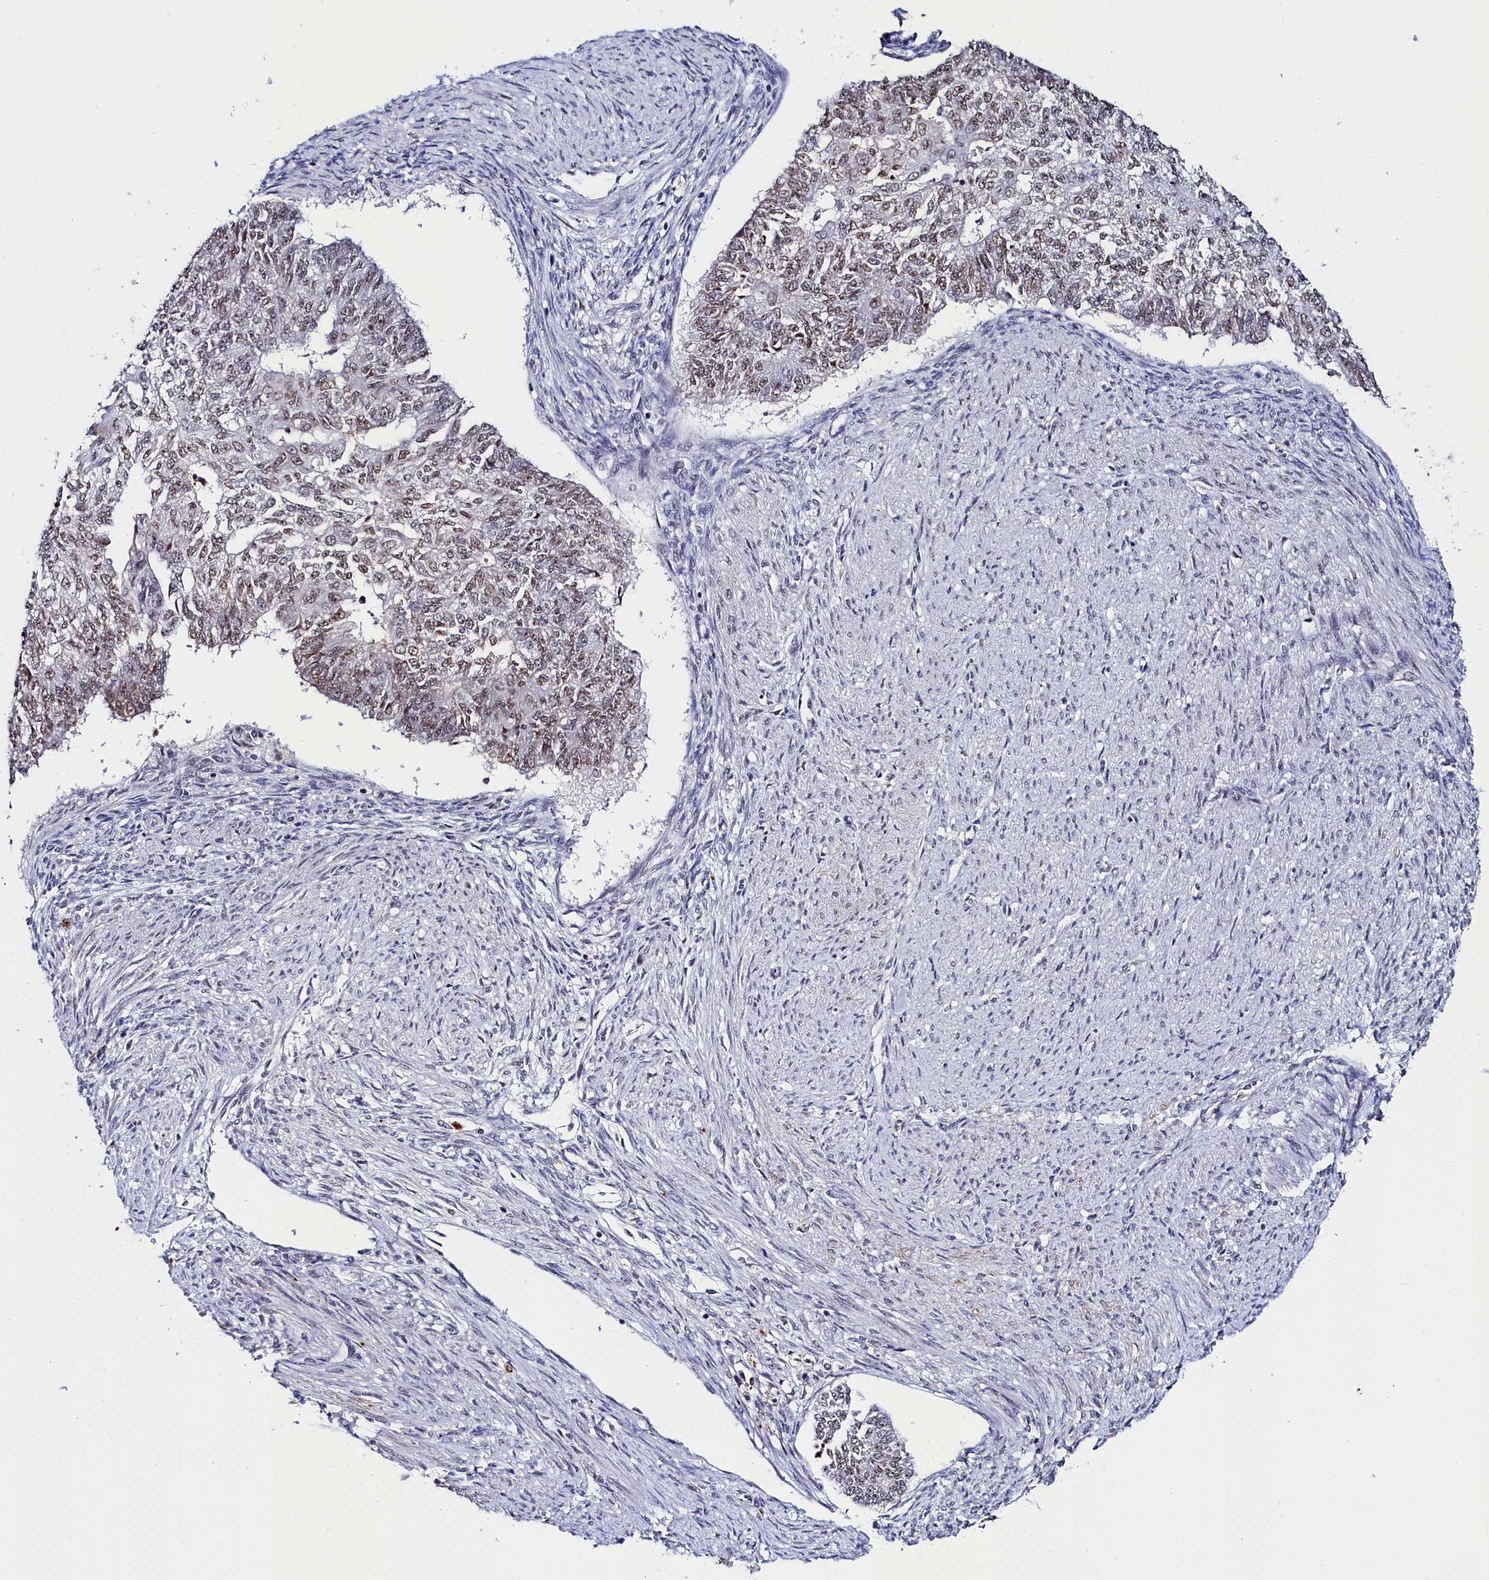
{"staining": {"intensity": "moderate", "quantity": ">75%", "location": "nuclear"}, "tissue": "endometrial cancer", "cell_type": "Tumor cells", "image_type": "cancer", "snomed": [{"axis": "morphology", "description": "Adenocarcinoma, NOS"}, {"axis": "topography", "description": "Endometrium"}], "caption": "Brown immunohistochemical staining in endometrial cancer reveals moderate nuclear expression in approximately >75% of tumor cells.", "gene": "INTS14", "patient": {"sex": "female", "age": 32}}